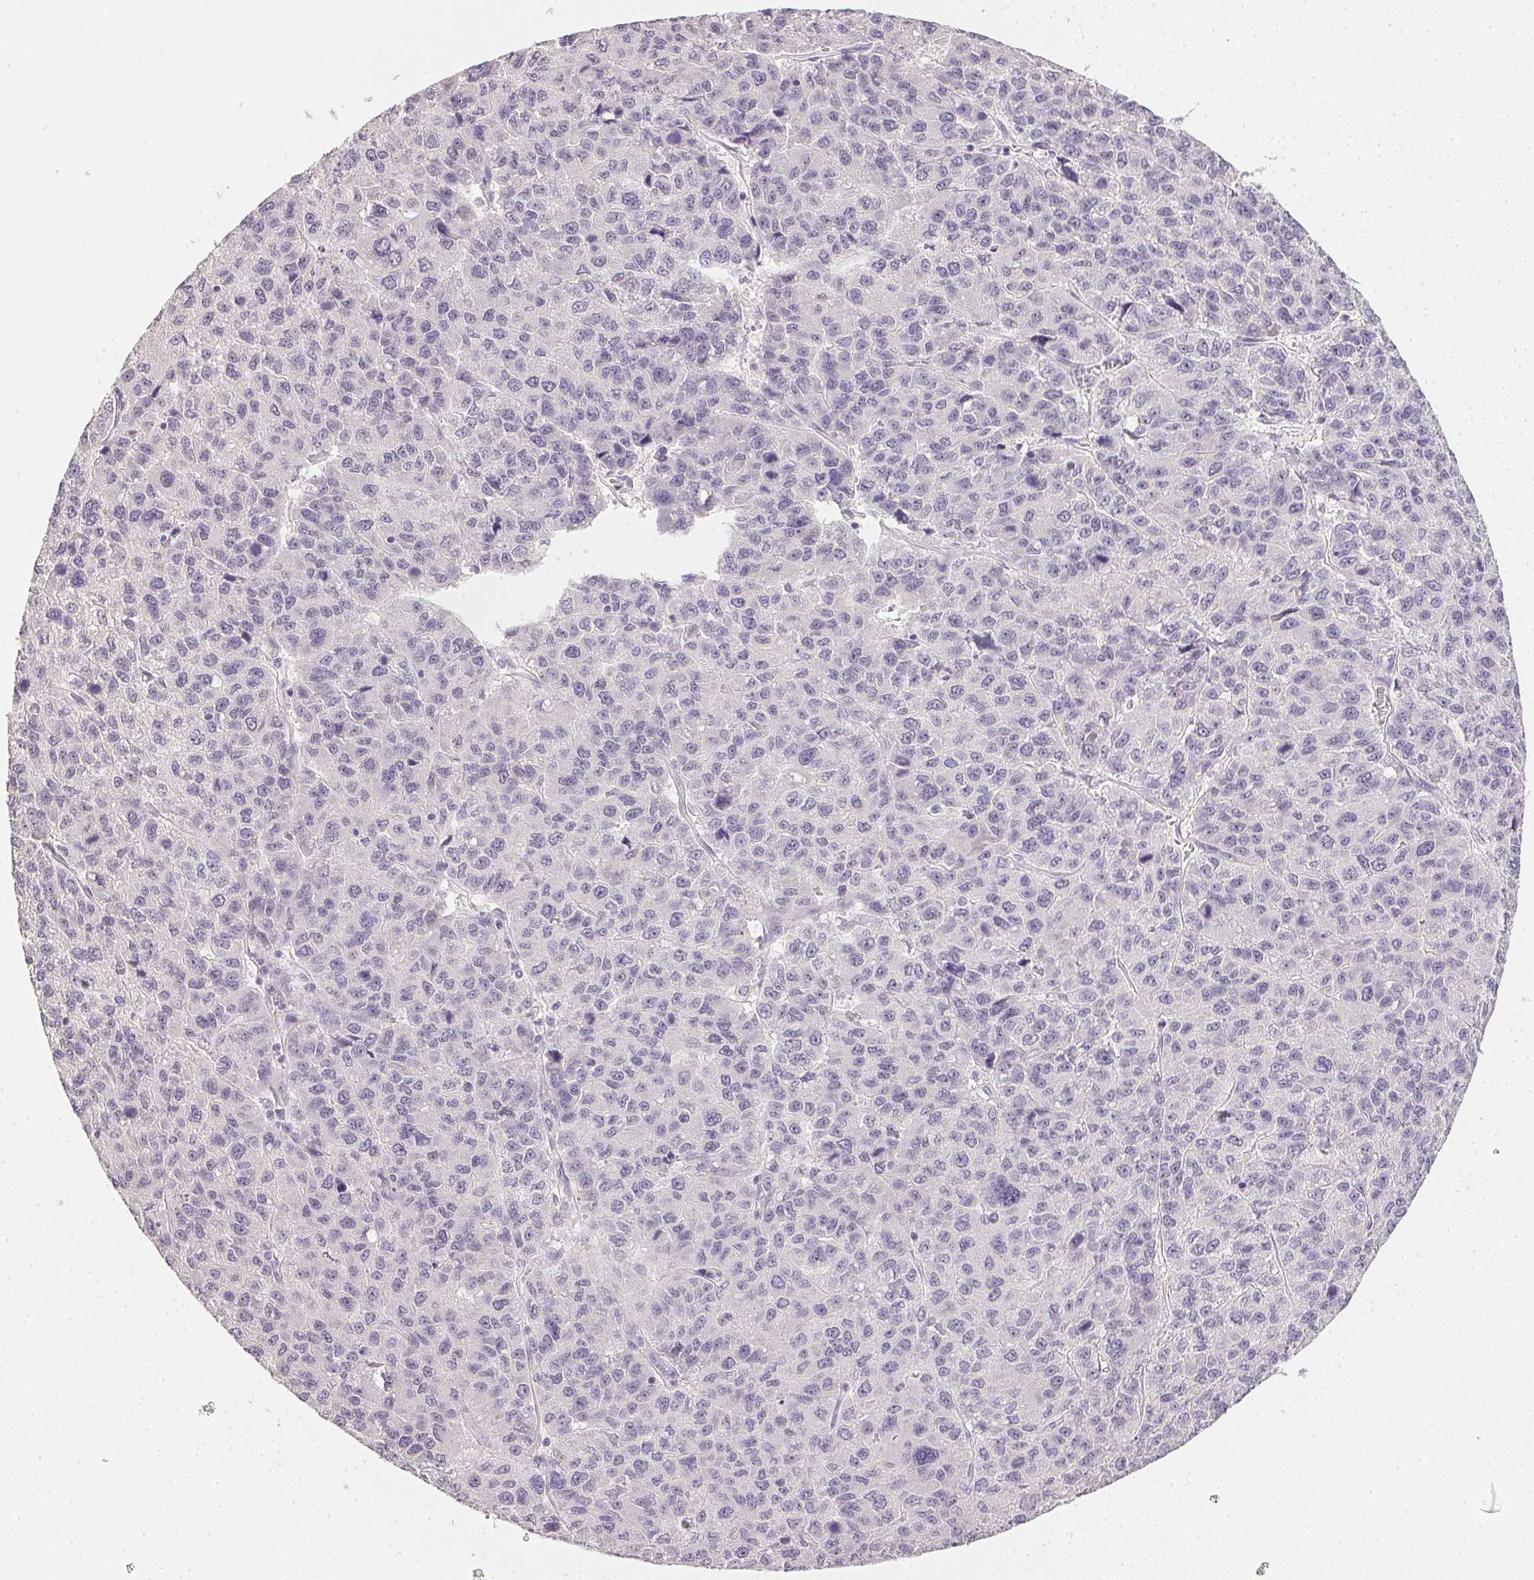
{"staining": {"intensity": "negative", "quantity": "none", "location": "none"}, "tissue": "liver cancer", "cell_type": "Tumor cells", "image_type": "cancer", "snomed": [{"axis": "morphology", "description": "Carcinoma, Hepatocellular, NOS"}, {"axis": "topography", "description": "Liver"}], "caption": "An immunohistochemistry photomicrograph of hepatocellular carcinoma (liver) is shown. There is no staining in tumor cells of hepatocellular carcinoma (liver). The staining is performed using DAB brown chromogen with nuclei counter-stained in using hematoxylin.", "gene": "PPY", "patient": {"sex": "male", "age": 69}}